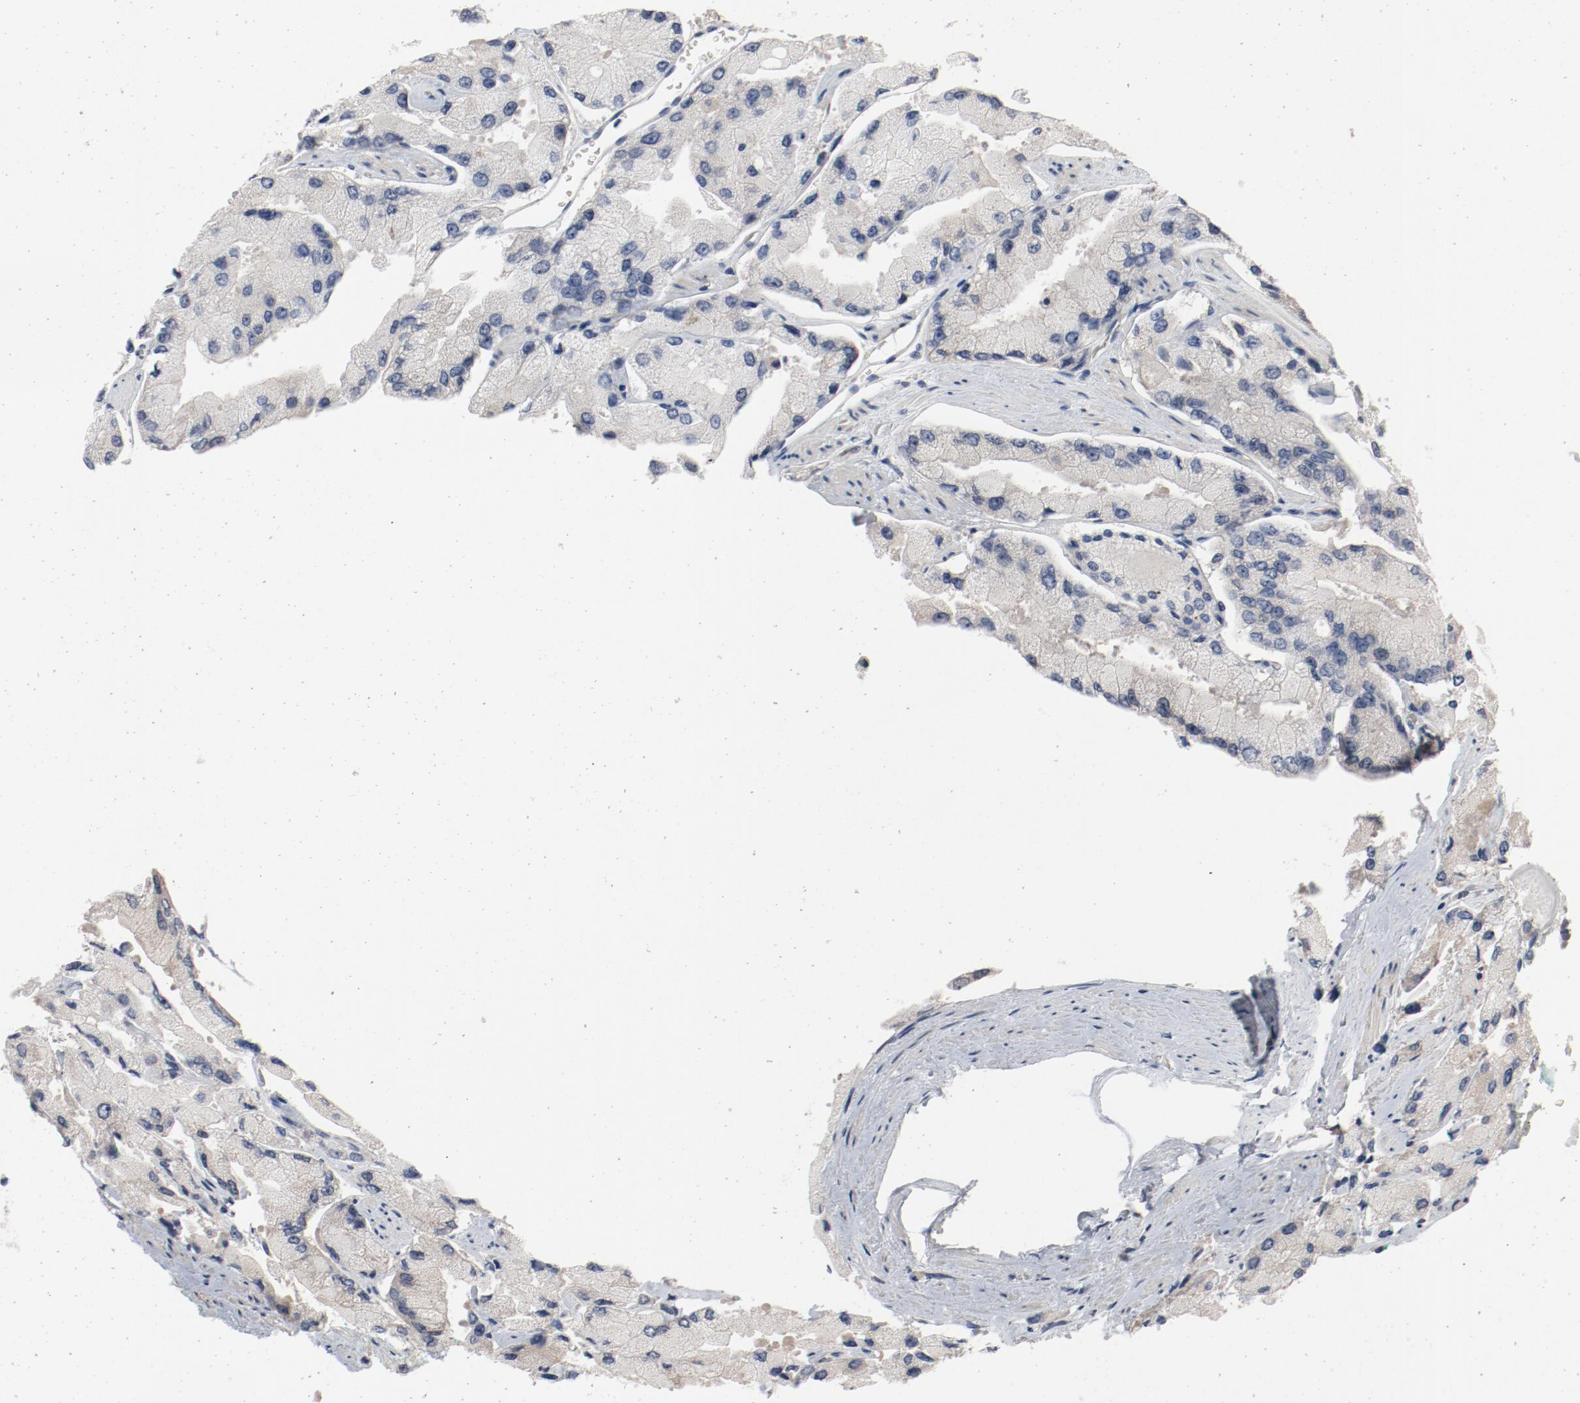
{"staining": {"intensity": "weak", "quantity": ">75%", "location": "cytoplasmic/membranous"}, "tissue": "prostate cancer", "cell_type": "Tumor cells", "image_type": "cancer", "snomed": [{"axis": "morphology", "description": "Adenocarcinoma, High grade"}, {"axis": "topography", "description": "Prostate"}], "caption": "Immunohistochemical staining of human prostate adenocarcinoma (high-grade) exhibits low levels of weak cytoplasmic/membranous expression in approximately >75% of tumor cells. The protein is stained brown, and the nuclei are stained in blue (DAB (3,3'-diaminobenzidine) IHC with brightfield microscopy, high magnification).", "gene": "DNAL4", "patient": {"sex": "male", "age": 58}}